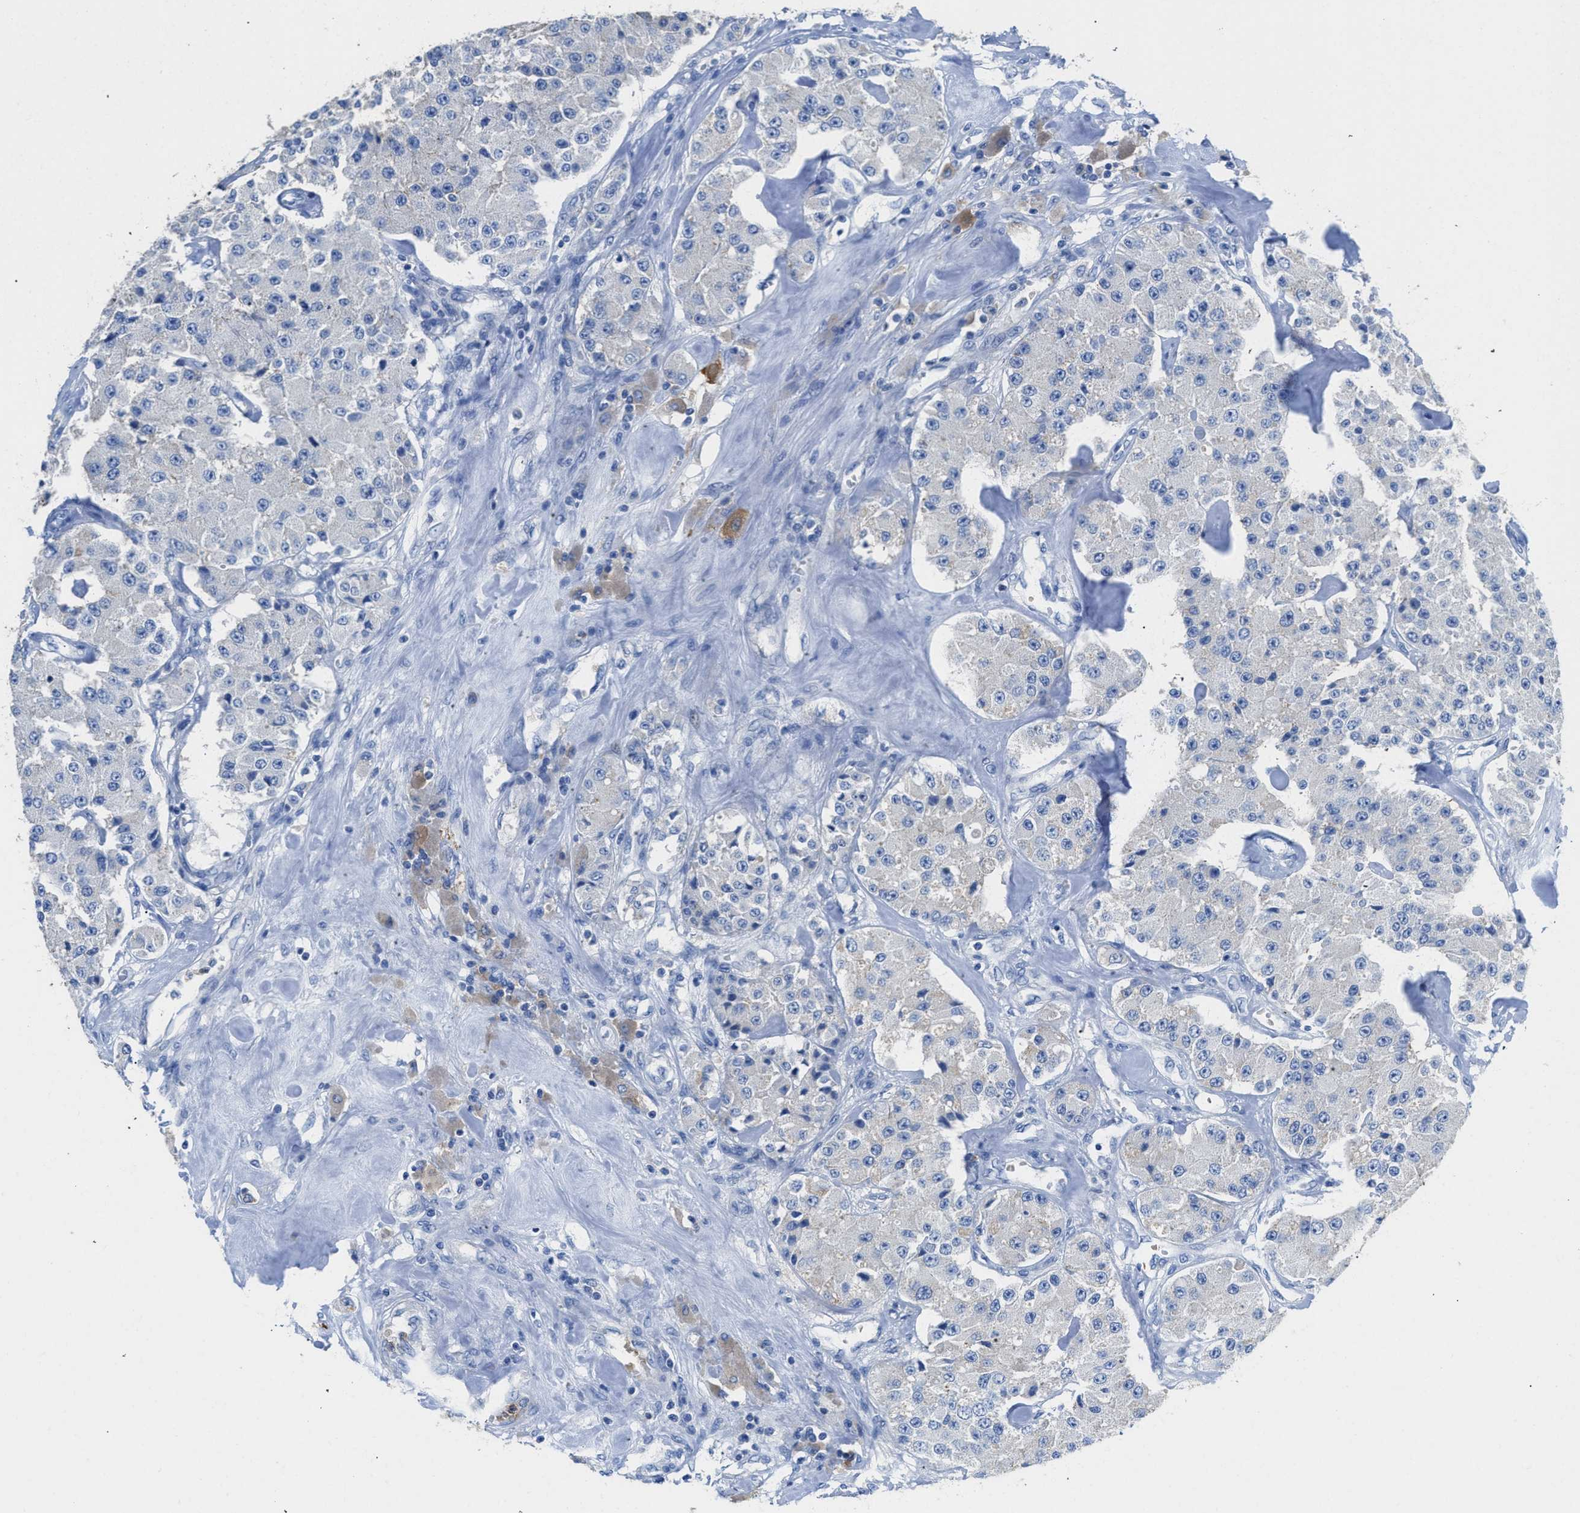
{"staining": {"intensity": "negative", "quantity": "none", "location": "none"}, "tissue": "carcinoid", "cell_type": "Tumor cells", "image_type": "cancer", "snomed": [{"axis": "morphology", "description": "Carcinoid, malignant, NOS"}, {"axis": "topography", "description": "Pancreas"}], "caption": "An image of human carcinoid is negative for staining in tumor cells.", "gene": "NEB", "patient": {"sex": "male", "age": 41}}